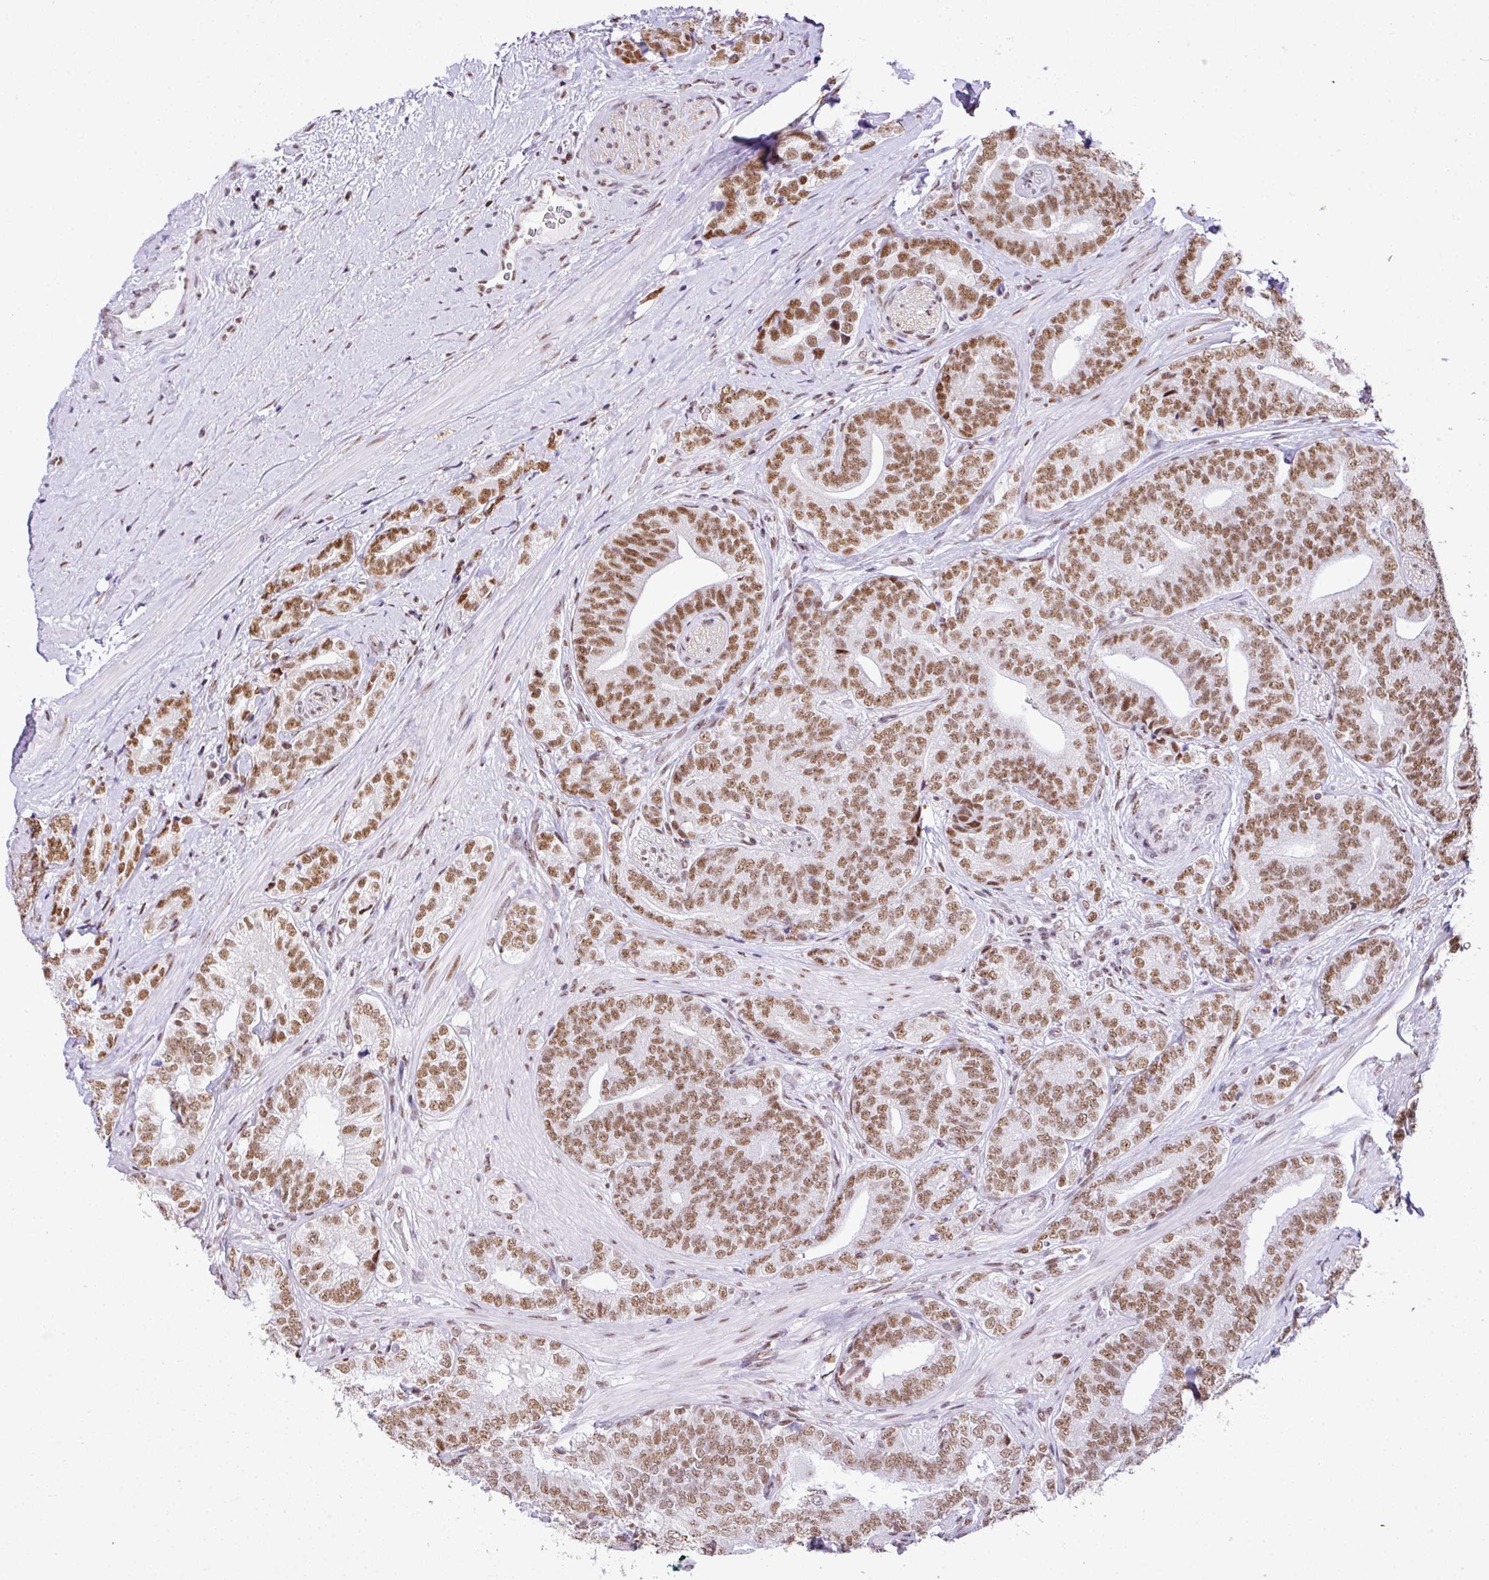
{"staining": {"intensity": "moderate", "quantity": ">75%", "location": "nuclear"}, "tissue": "prostate cancer", "cell_type": "Tumor cells", "image_type": "cancer", "snomed": [{"axis": "morphology", "description": "Adenocarcinoma, High grade"}, {"axis": "topography", "description": "Prostate"}], "caption": "High-power microscopy captured an immunohistochemistry histopathology image of prostate cancer (adenocarcinoma (high-grade)), revealing moderate nuclear staining in approximately >75% of tumor cells. (DAB (3,3'-diaminobenzidine) IHC with brightfield microscopy, high magnification).", "gene": "RARG", "patient": {"sex": "male", "age": 72}}